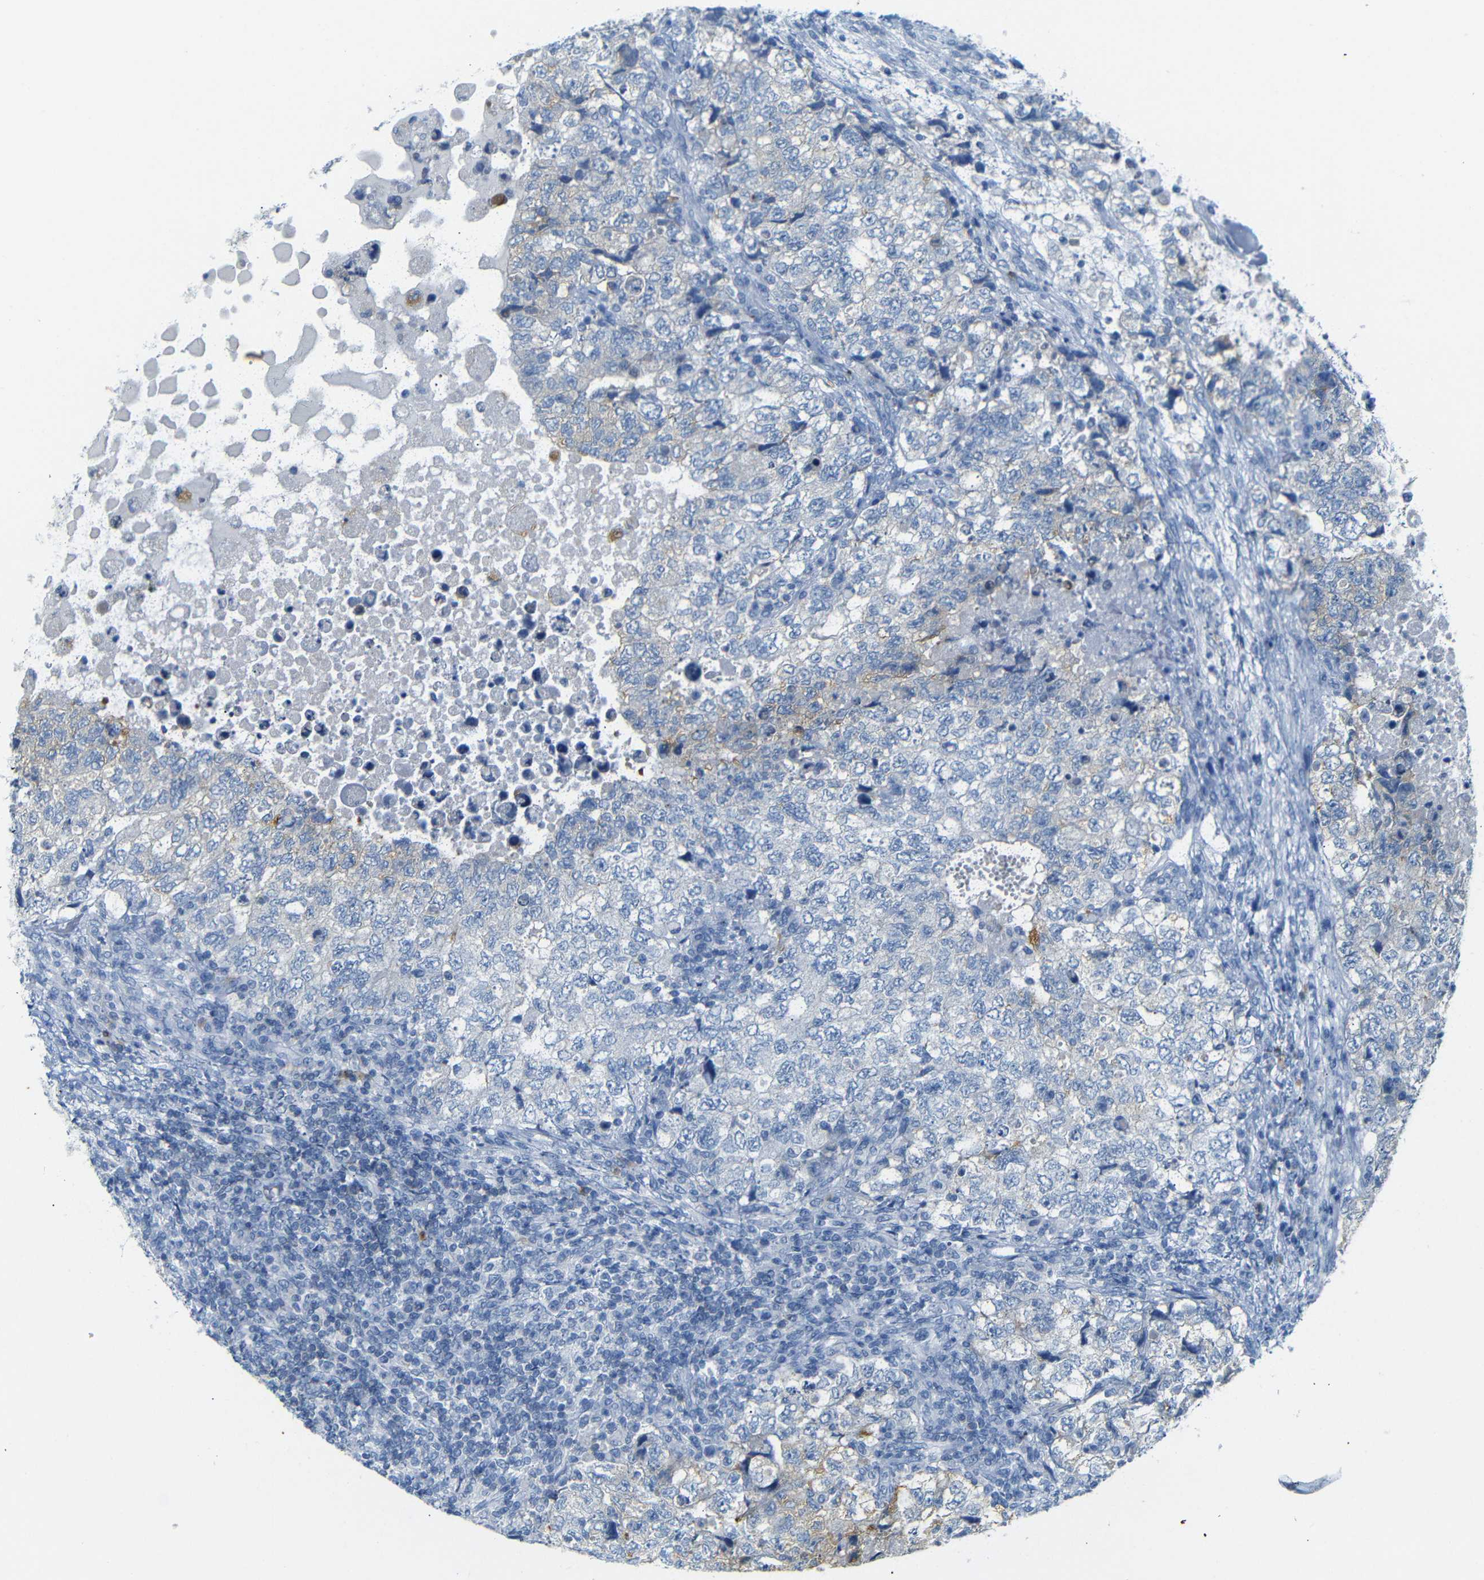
{"staining": {"intensity": "weak", "quantity": "<25%", "location": "cytoplasmic/membranous"}, "tissue": "testis cancer", "cell_type": "Tumor cells", "image_type": "cancer", "snomed": [{"axis": "morphology", "description": "Carcinoma, Embryonal, NOS"}, {"axis": "topography", "description": "Testis"}], "caption": "DAB (3,3'-diaminobenzidine) immunohistochemical staining of embryonal carcinoma (testis) demonstrates no significant expression in tumor cells.", "gene": "FCRL1", "patient": {"sex": "male", "age": 36}}